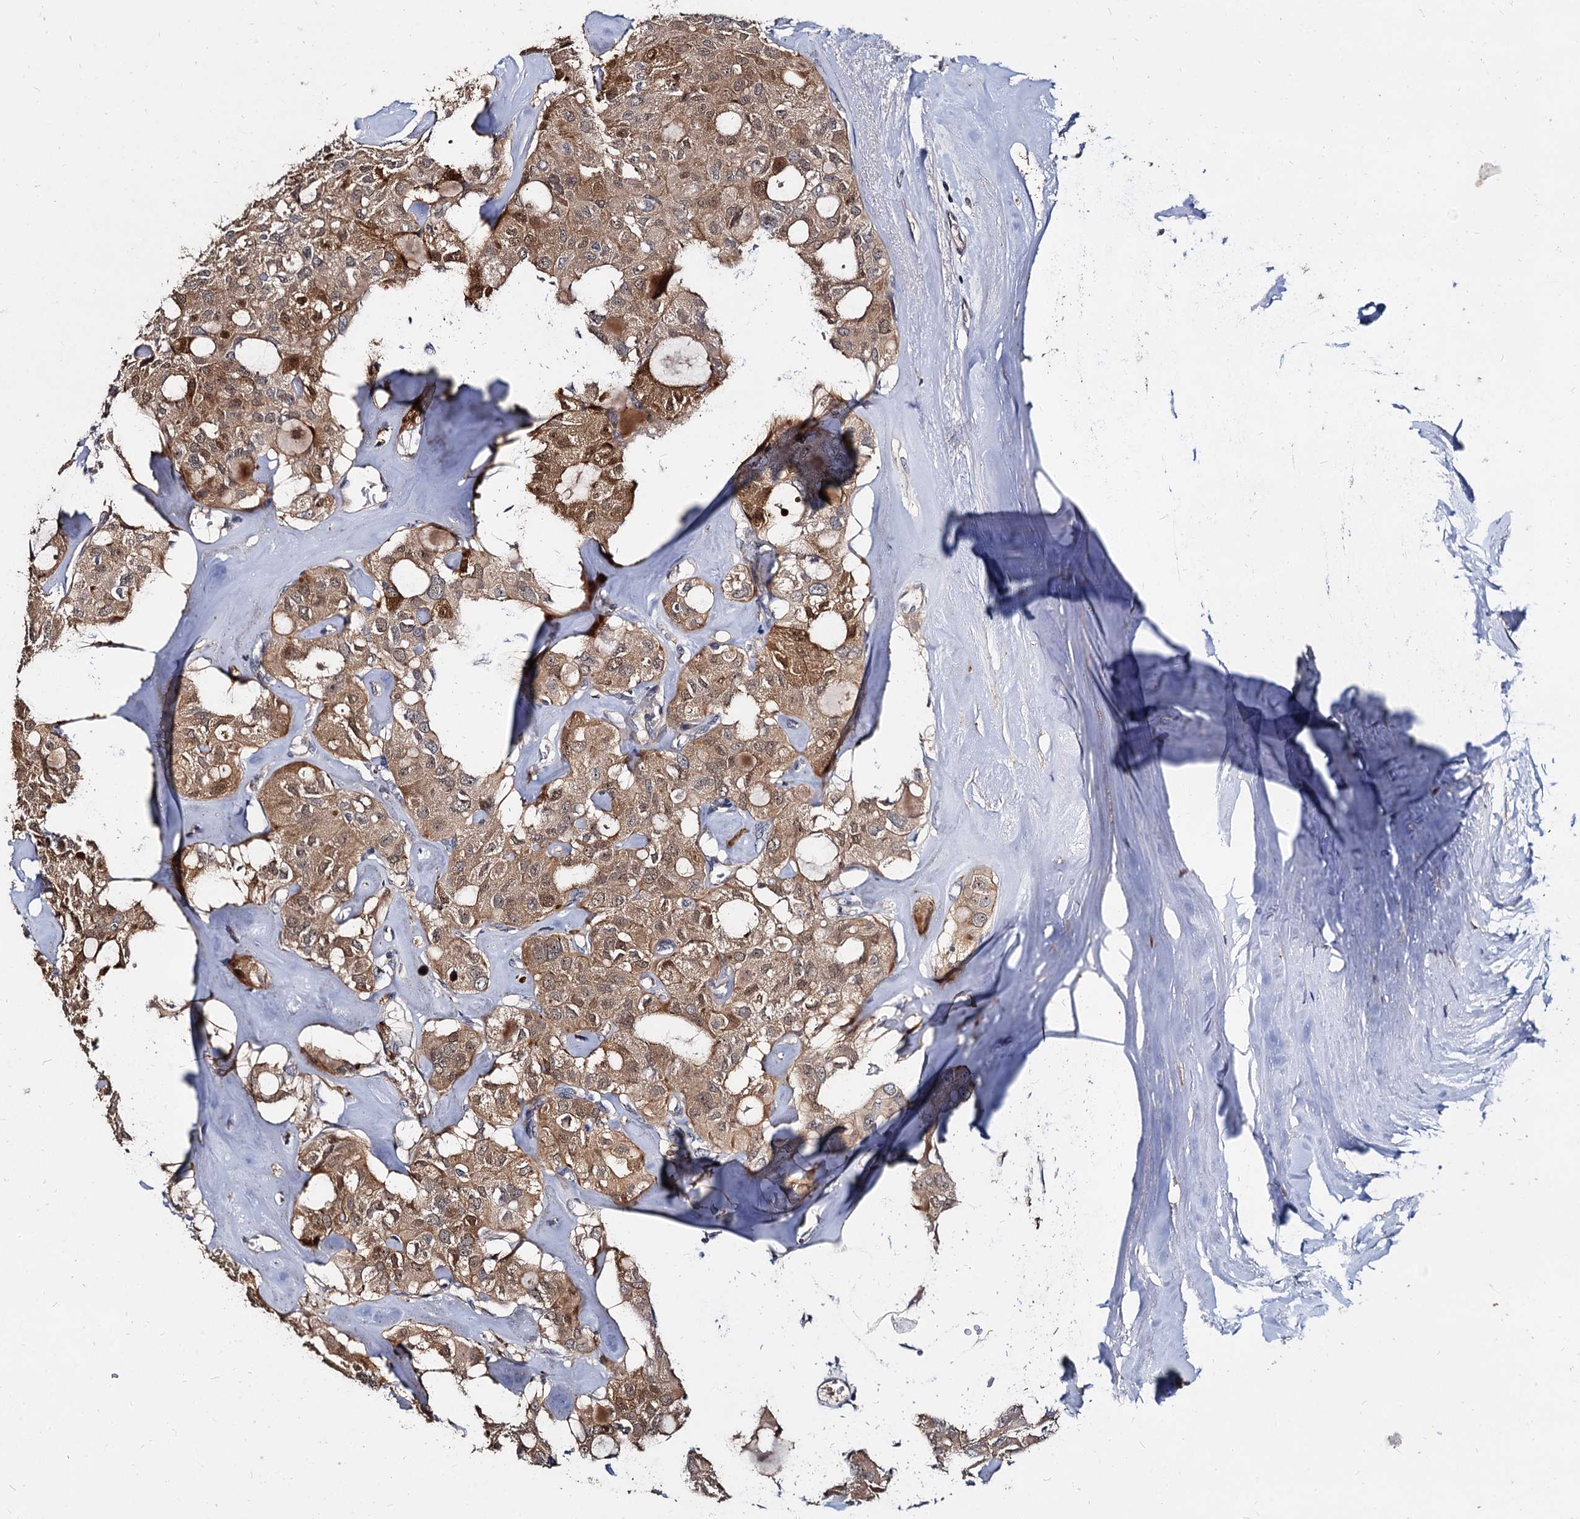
{"staining": {"intensity": "moderate", "quantity": ">75%", "location": "cytoplasmic/membranous,nuclear"}, "tissue": "thyroid cancer", "cell_type": "Tumor cells", "image_type": "cancer", "snomed": [{"axis": "morphology", "description": "Follicular adenoma carcinoma, NOS"}, {"axis": "topography", "description": "Thyroid gland"}], "caption": "Immunohistochemistry (IHC) image of neoplastic tissue: thyroid cancer (follicular adenoma carcinoma) stained using immunohistochemistry (IHC) demonstrates medium levels of moderate protein expression localized specifically in the cytoplasmic/membranous and nuclear of tumor cells, appearing as a cytoplasmic/membranous and nuclear brown color.", "gene": "WWC3", "patient": {"sex": "male", "age": 75}}